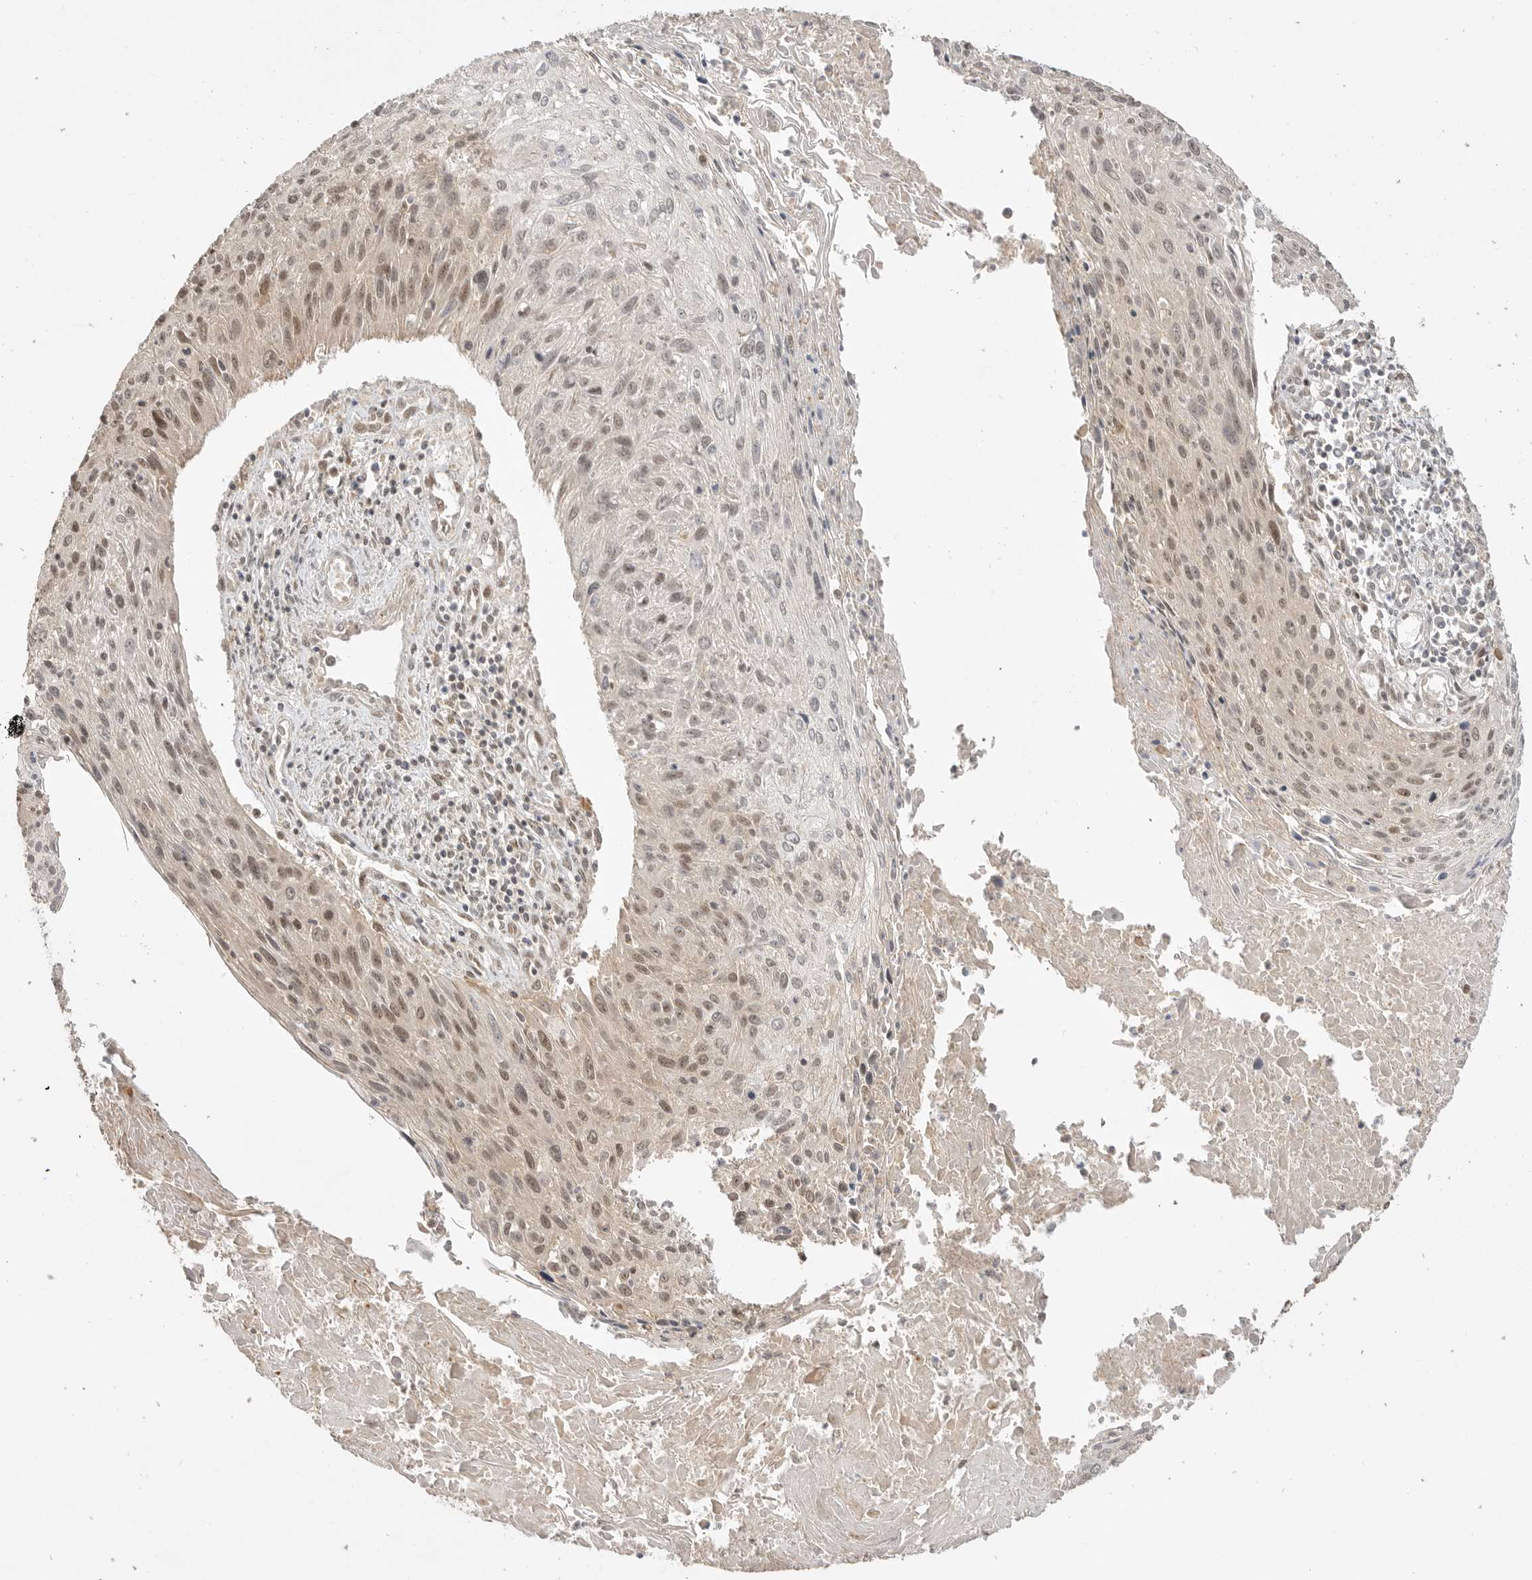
{"staining": {"intensity": "weak", "quantity": ">75%", "location": "cytoplasmic/membranous,nuclear"}, "tissue": "cervical cancer", "cell_type": "Tumor cells", "image_type": "cancer", "snomed": [{"axis": "morphology", "description": "Squamous cell carcinoma, NOS"}, {"axis": "topography", "description": "Cervix"}], "caption": "Cervical squamous cell carcinoma stained with a brown dye displays weak cytoplasmic/membranous and nuclear positive expression in about >75% of tumor cells.", "gene": "ALKAL1", "patient": {"sex": "female", "age": 51}}